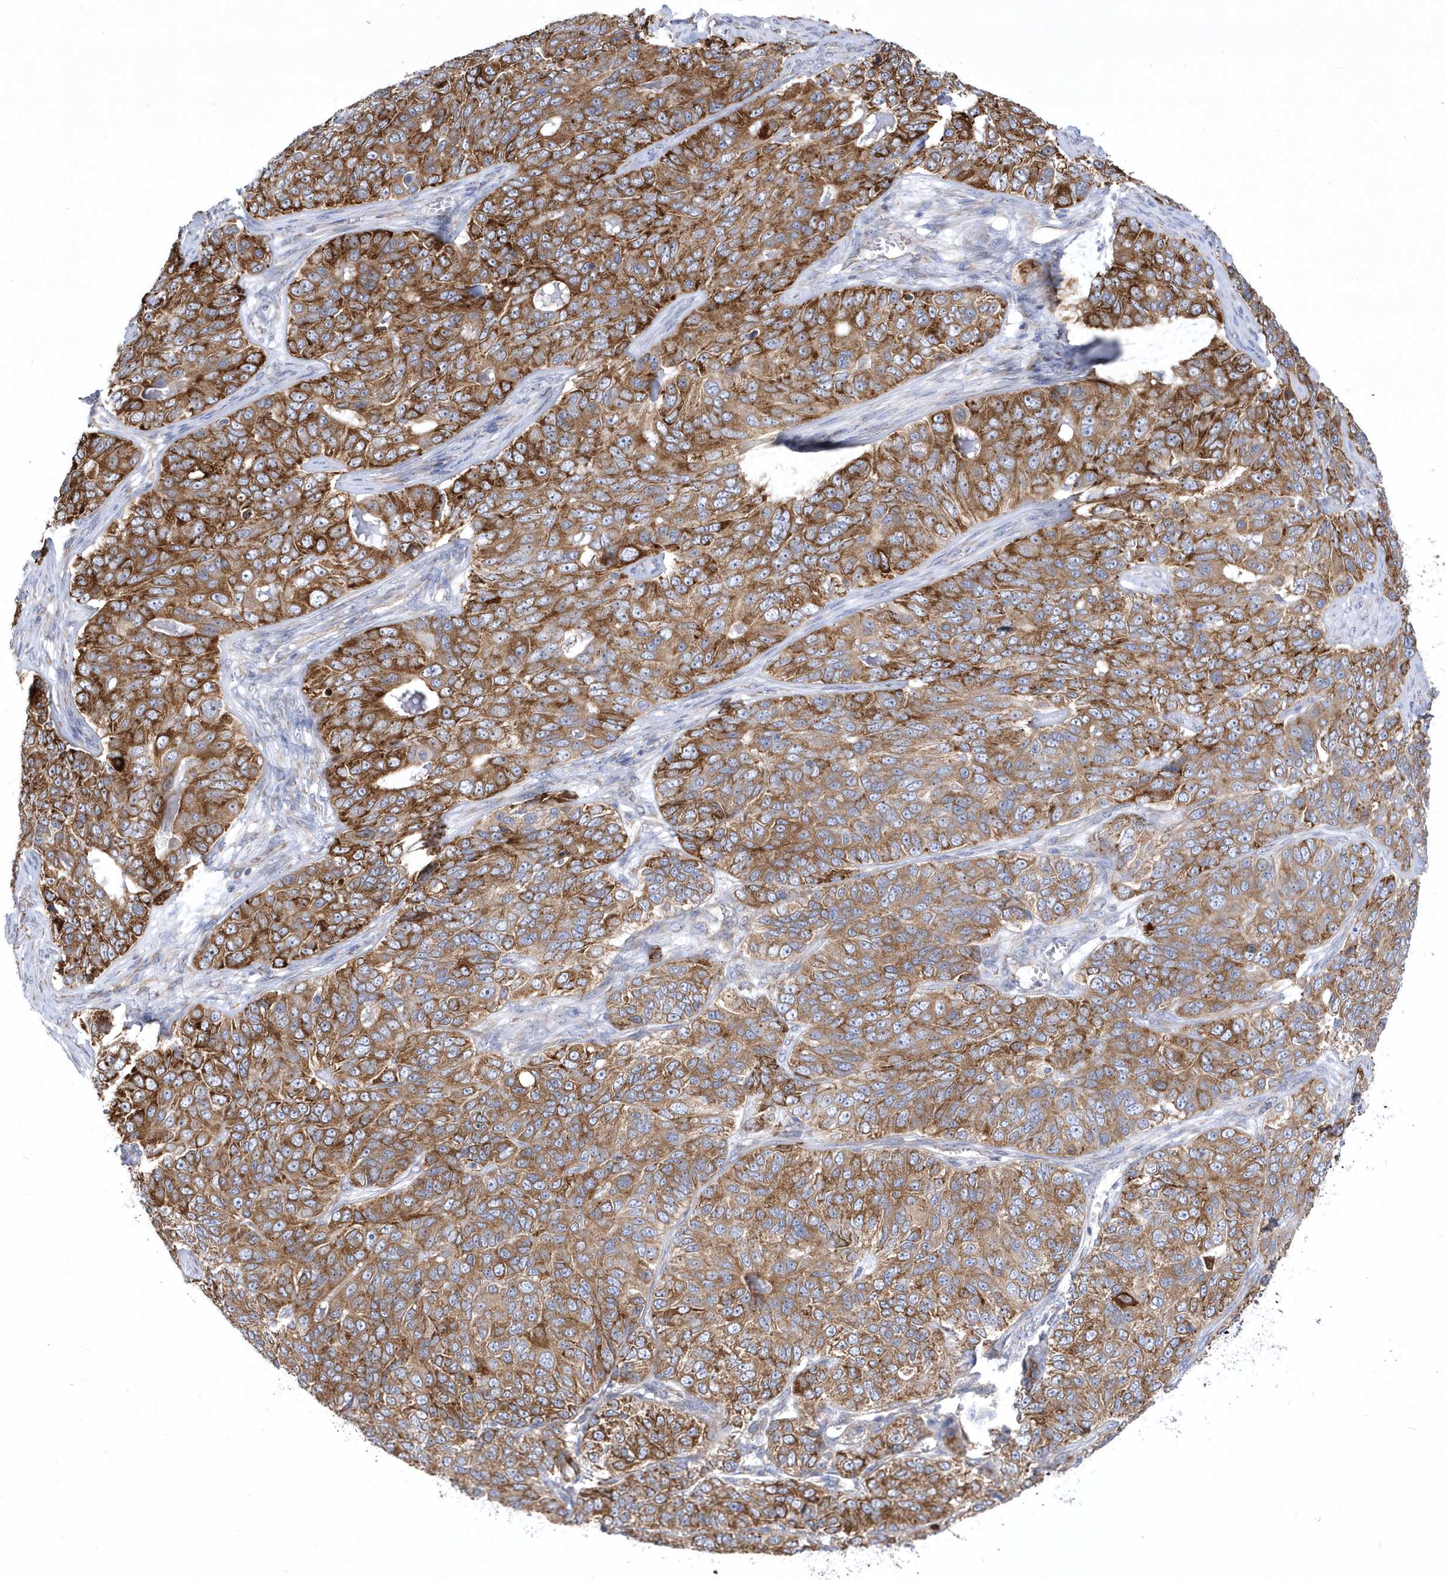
{"staining": {"intensity": "moderate", "quantity": ">75%", "location": "cytoplasmic/membranous"}, "tissue": "ovarian cancer", "cell_type": "Tumor cells", "image_type": "cancer", "snomed": [{"axis": "morphology", "description": "Carcinoma, endometroid"}, {"axis": "topography", "description": "Ovary"}], "caption": "Immunohistochemical staining of human ovarian cancer (endometroid carcinoma) displays moderate cytoplasmic/membranous protein staining in approximately >75% of tumor cells.", "gene": "MED31", "patient": {"sex": "female", "age": 51}}